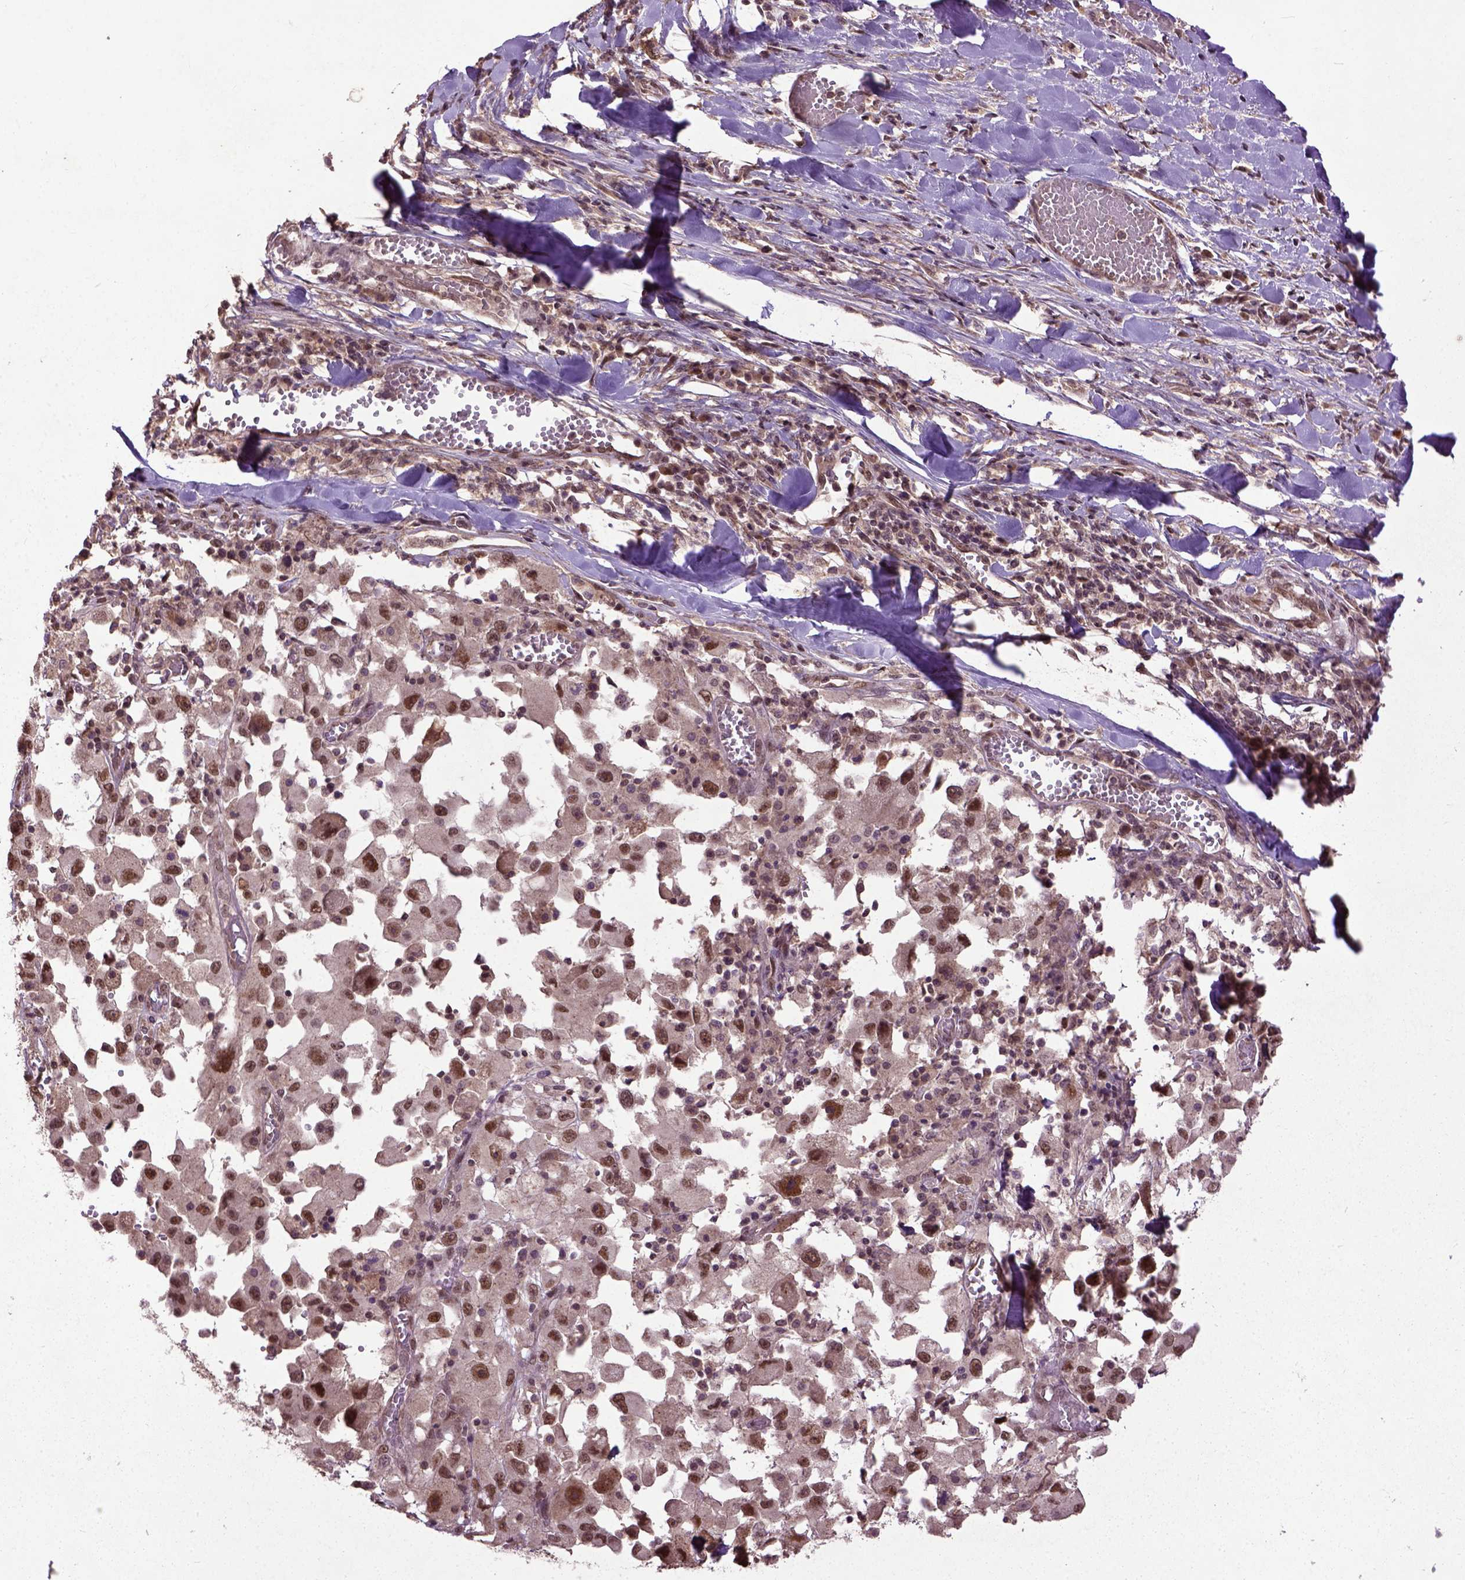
{"staining": {"intensity": "moderate", "quantity": ">75%", "location": "cytoplasmic/membranous"}, "tissue": "melanoma", "cell_type": "Tumor cells", "image_type": "cancer", "snomed": [{"axis": "morphology", "description": "Malignant melanoma, Metastatic site"}, {"axis": "topography", "description": "Lymph node"}], "caption": "Immunohistochemistry (IHC) (DAB (3,3'-diaminobenzidine)) staining of melanoma reveals moderate cytoplasmic/membranous protein staining in approximately >75% of tumor cells. (DAB (3,3'-diaminobenzidine) IHC with brightfield microscopy, high magnification).", "gene": "UBA3", "patient": {"sex": "male", "age": 50}}